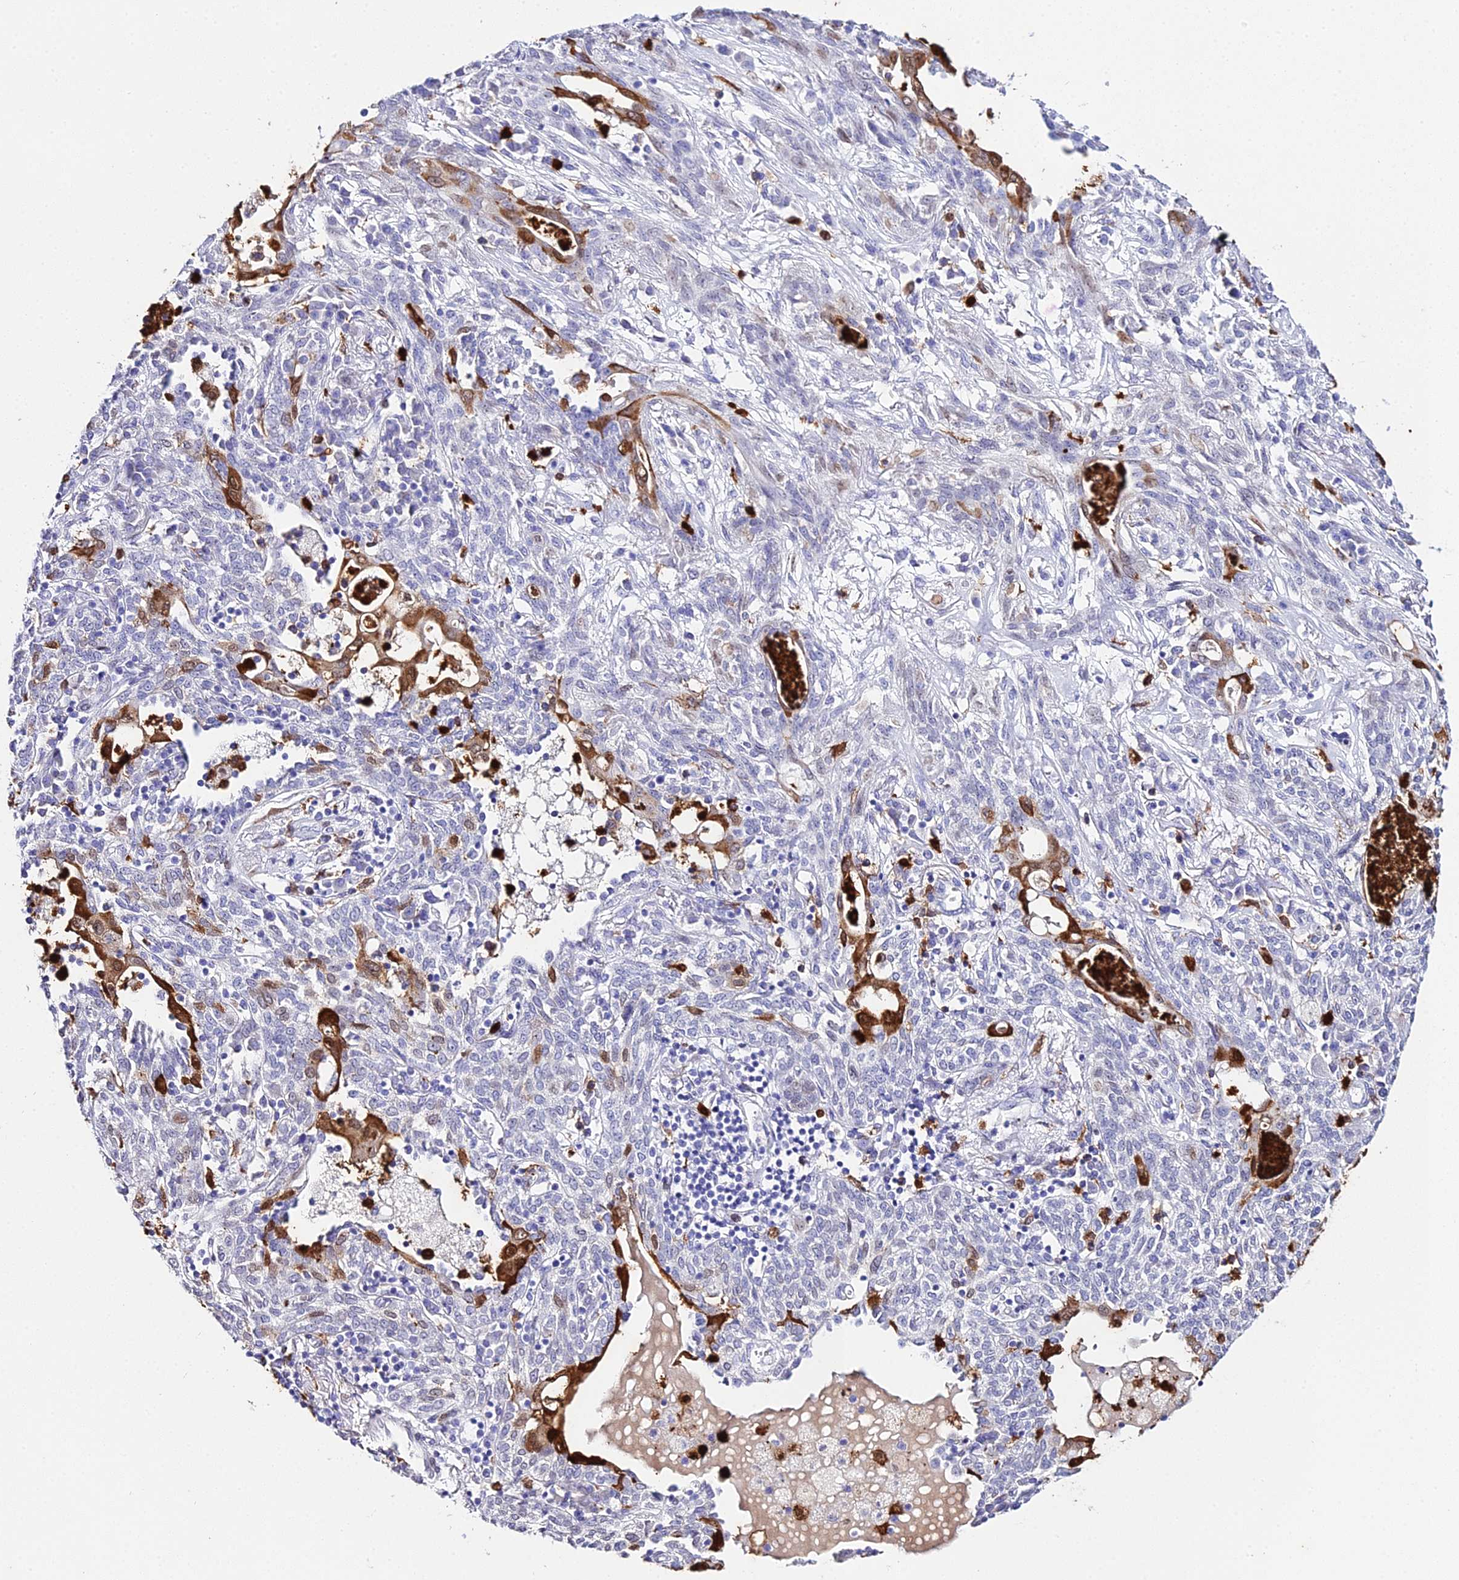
{"staining": {"intensity": "negative", "quantity": "none", "location": "none"}, "tissue": "lung cancer", "cell_type": "Tumor cells", "image_type": "cancer", "snomed": [{"axis": "morphology", "description": "Squamous cell carcinoma, NOS"}, {"axis": "topography", "description": "Lung"}], "caption": "Tumor cells are negative for brown protein staining in lung cancer (squamous cell carcinoma). (Stains: DAB IHC with hematoxylin counter stain, Microscopy: brightfield microscopy at high magnification).", "gene": "MCM10", "patient": {"sex": "female", "age": 70}}